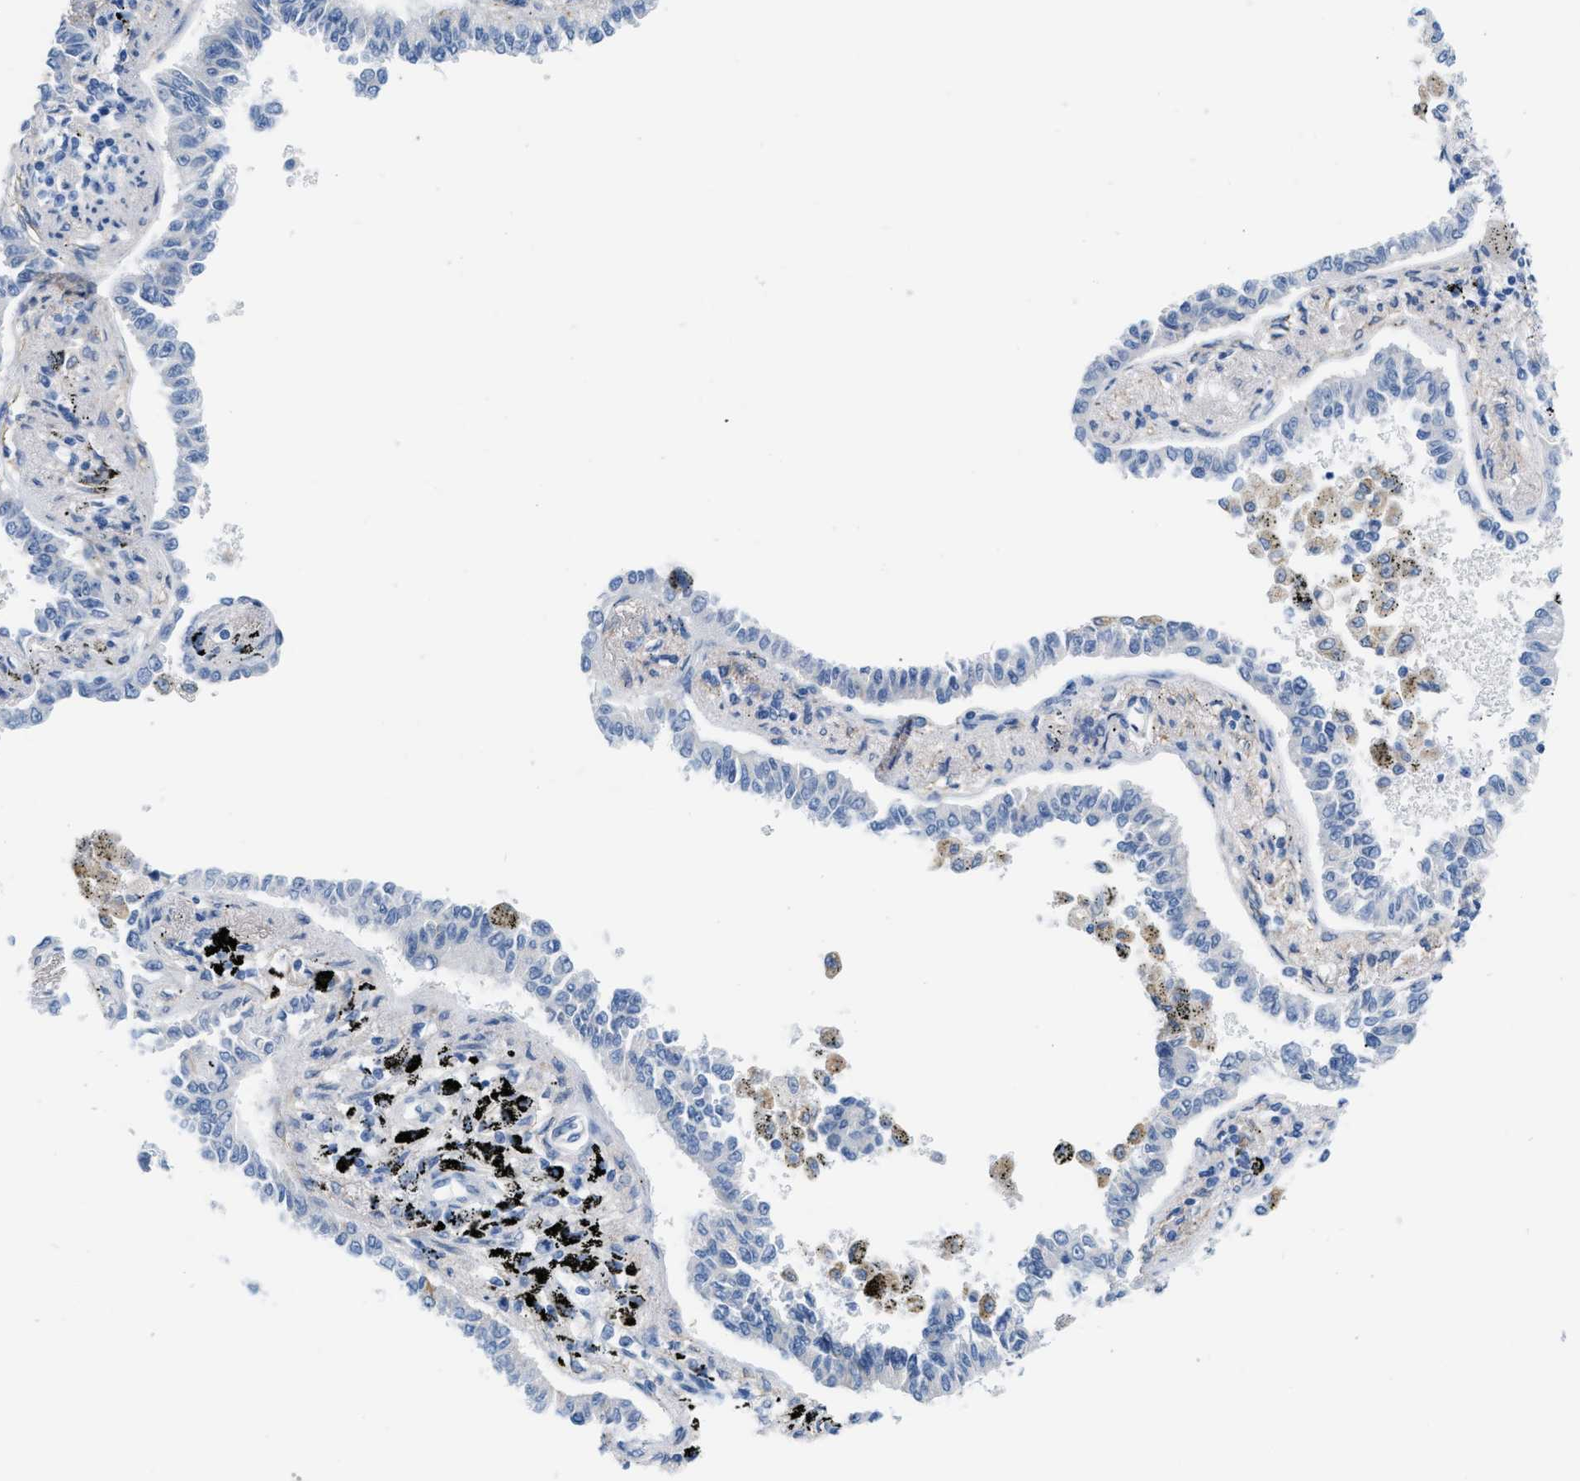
{"staining": {"intensity": "negative", "quantity": "none", "location": "none"}, "tissue": "lung cancer", "cell_type": "Tumor cells", "image_type": "cancer", "snomed": [{"axis": "morphology", "description": "Normal tissue, NOS"}, {"axis": "morphology", "description": "Adenocarcinoma, NOS"}, {"axis": "topography", "description": "Lung"}], "caption": "Immunohistochemical staining of lung adenocarcinoma shows no significant staining in tumor cells. The staining is performed using DAB (3,3'-diaminobenzidine) brown chromogen with nuclei counter-stained in using hematoxylin.", "gene": "PHRF1", "patient": {"sex": "male", "age": 59}}